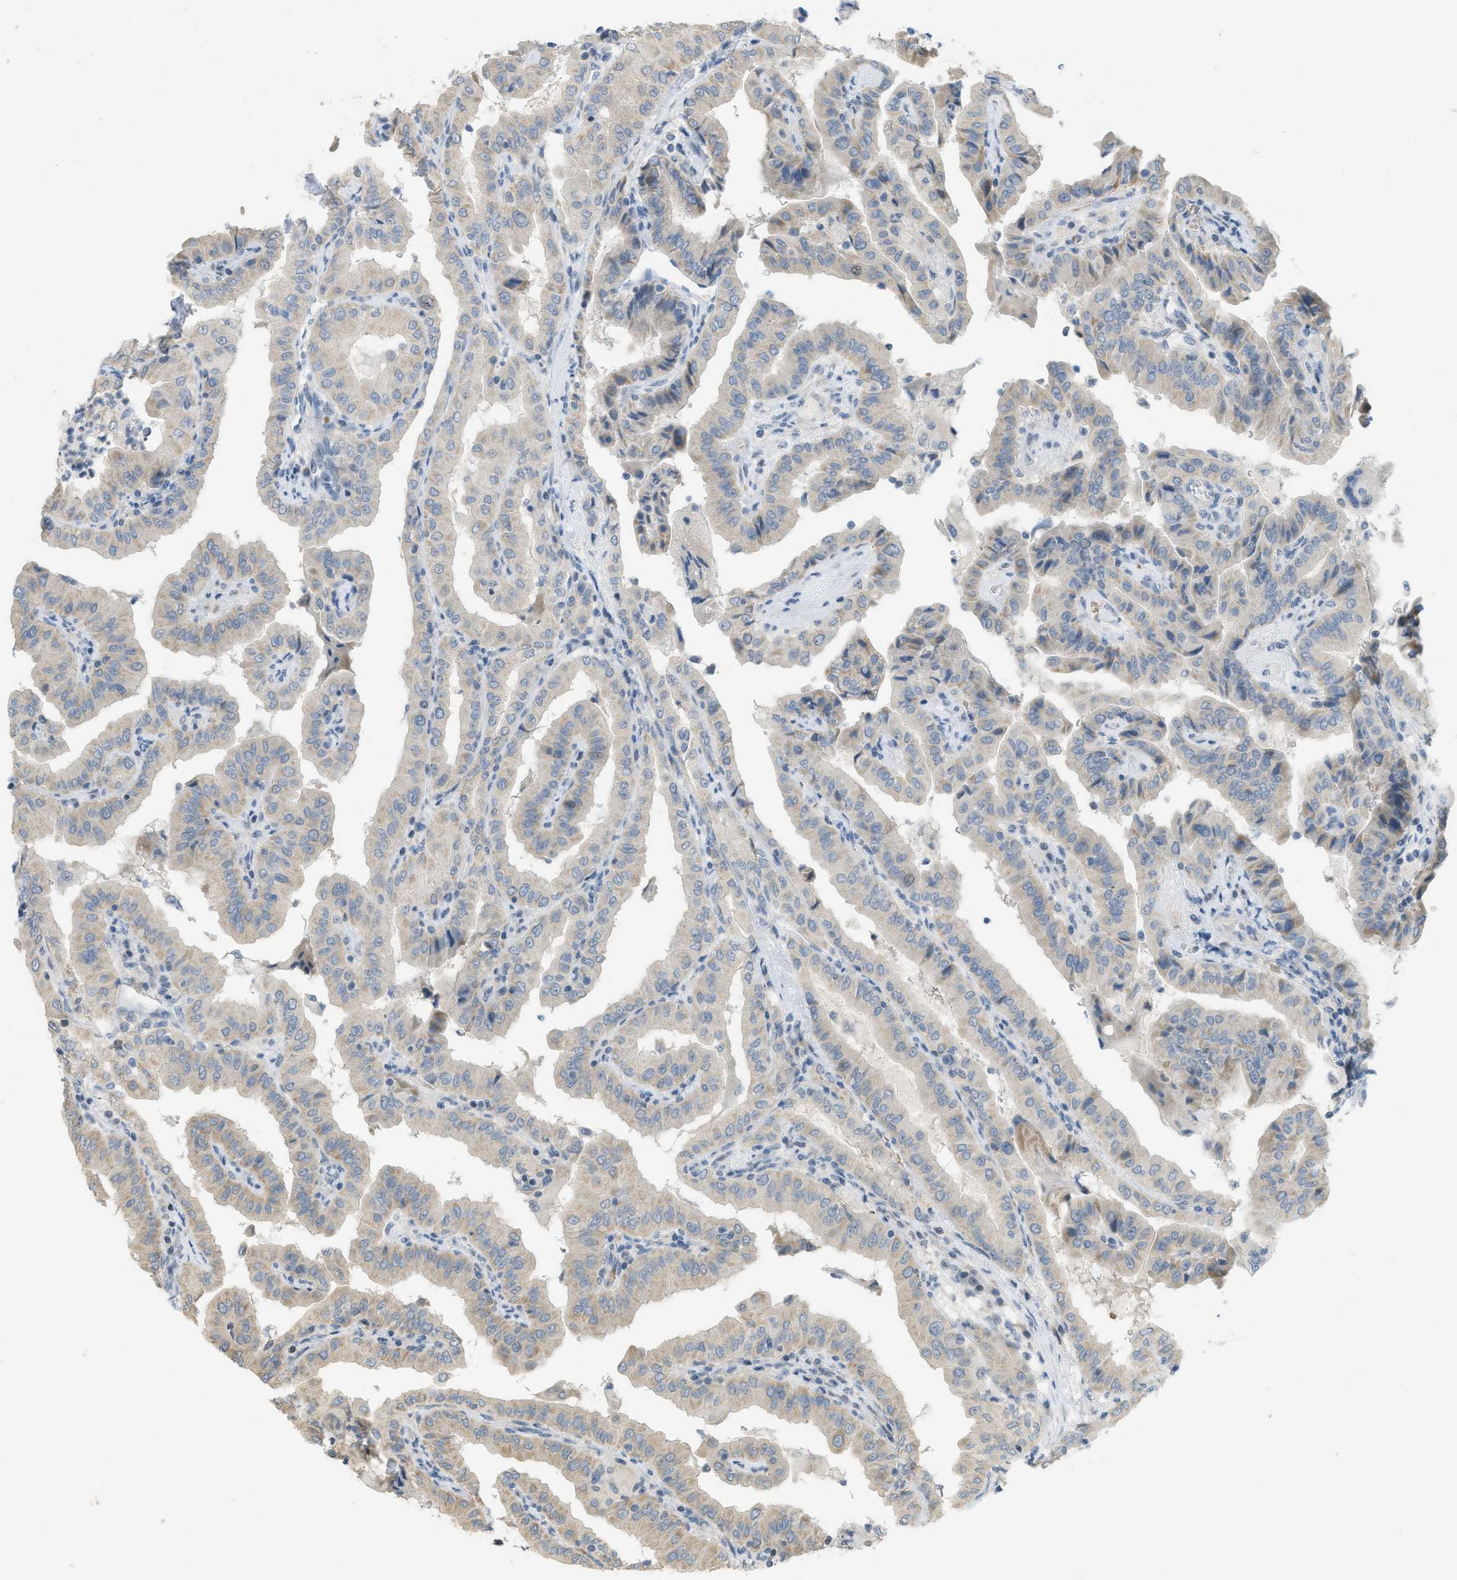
{"staining": {"intensity": "weak", "quantity": "<25%", "location": "cytoplasmic/membranous"}, "tissue": "thyroid cancer", "cell_type": "Tumor cells", "image_type": "cancer", "snomed": [{"axis": "morphology", "description": "Papillary adenocarcinoma, NOS"}, {"axis": "topography", "description": "Thyroid gland"}], "caption": "High magnification brightfield microscopy of thyroid cancer stained with DAB (brown) and counterstained with hematoxylin (blue): tumor cells show no significant positivity.", "gene": "TXNDC2", "patient": {"sex": "male", "age": 33}}